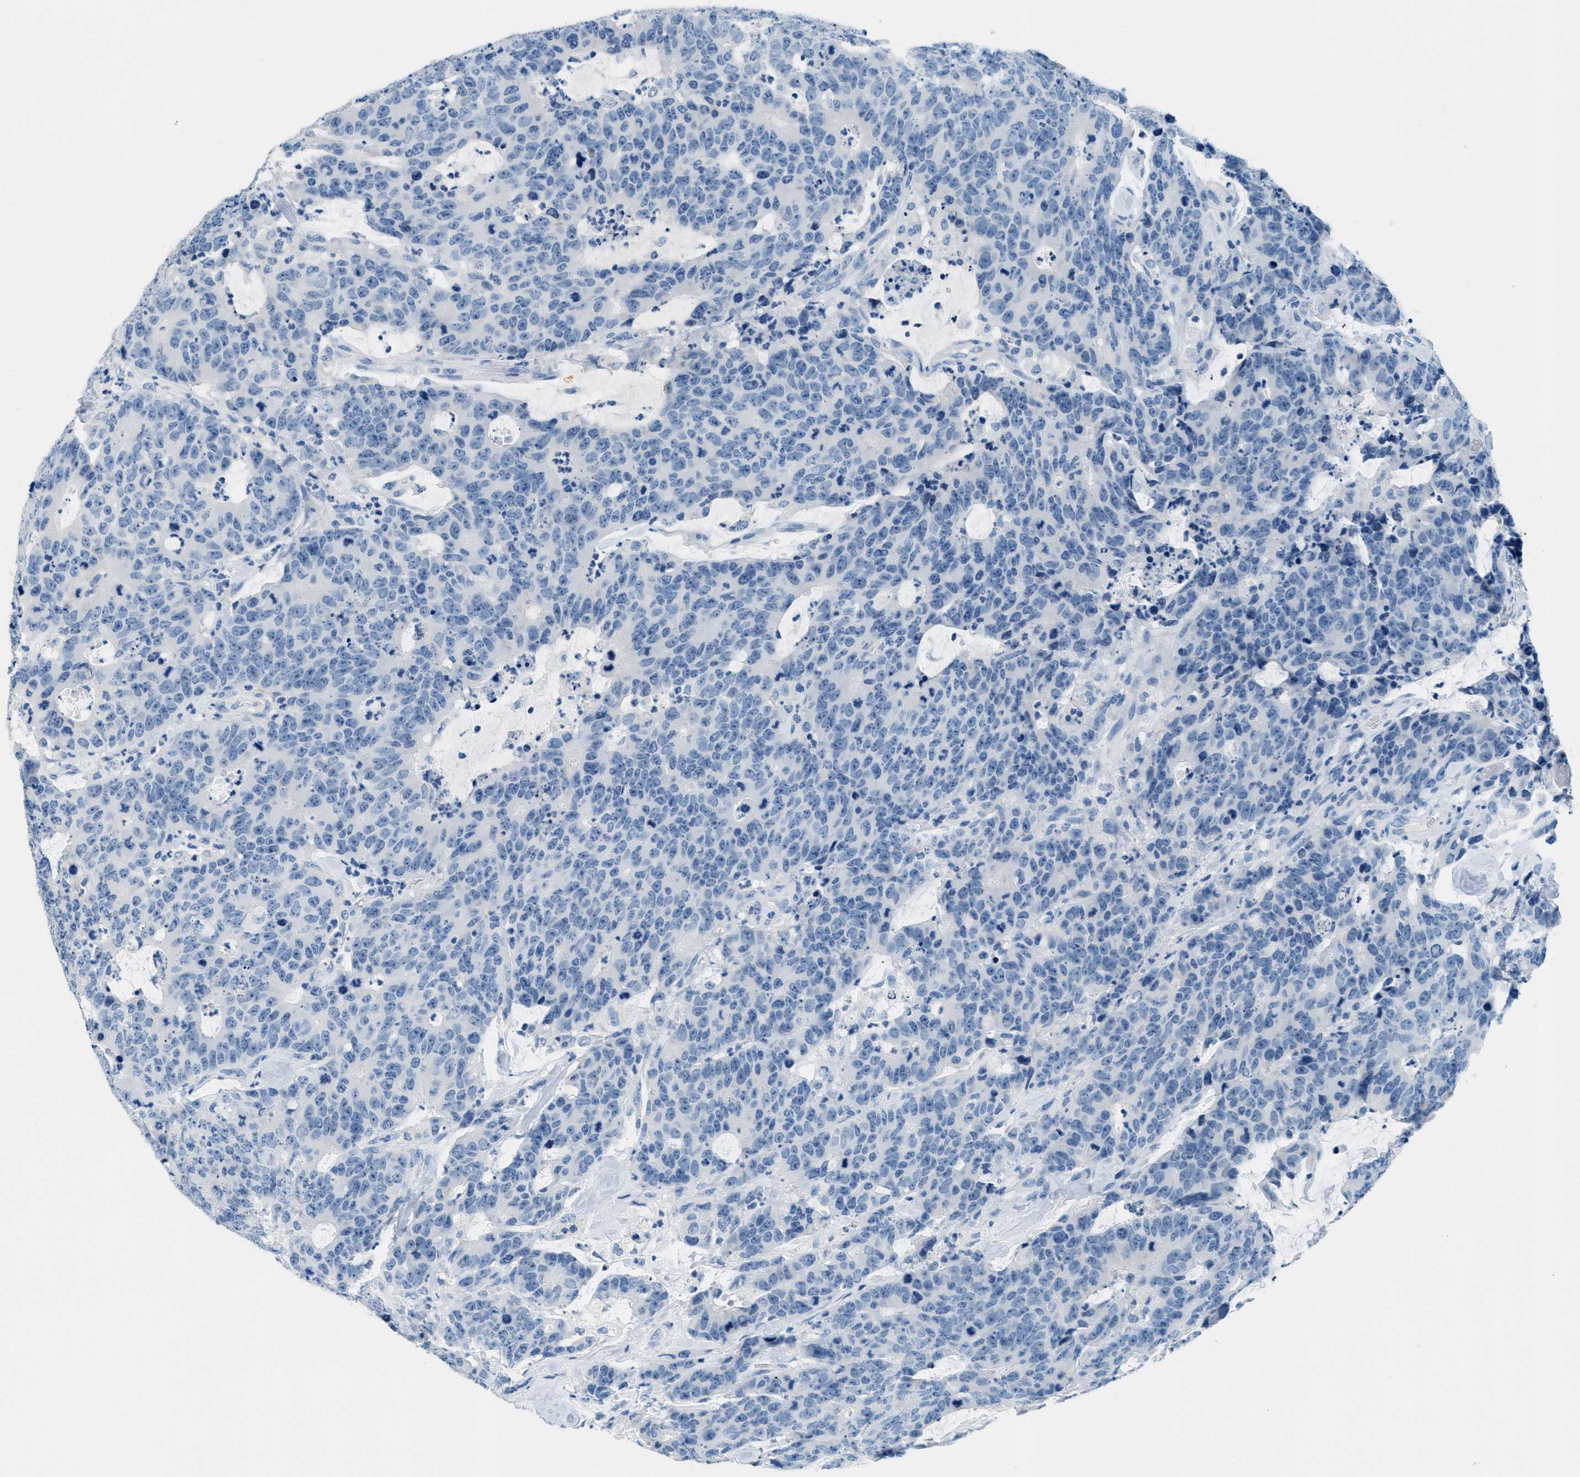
{"staining": {"intensity": "negative", "quantity": "none", "location": "none"}, "tissue": "colorectal cancer", "cell_type": "Tumor cells", "image_type": "cancer", "snomed": [{"axis": "morphology", "description": "Adenocarcinoma, NOS"}, {"axis": "topography", "description": "Colon"}], "caption": "This is an immunohistochemistry micrograph of colorectal cancer. There is no positivity in tumor cells.", "gene": "MGARP", "patient": {"sex": "female", "age": 86}}